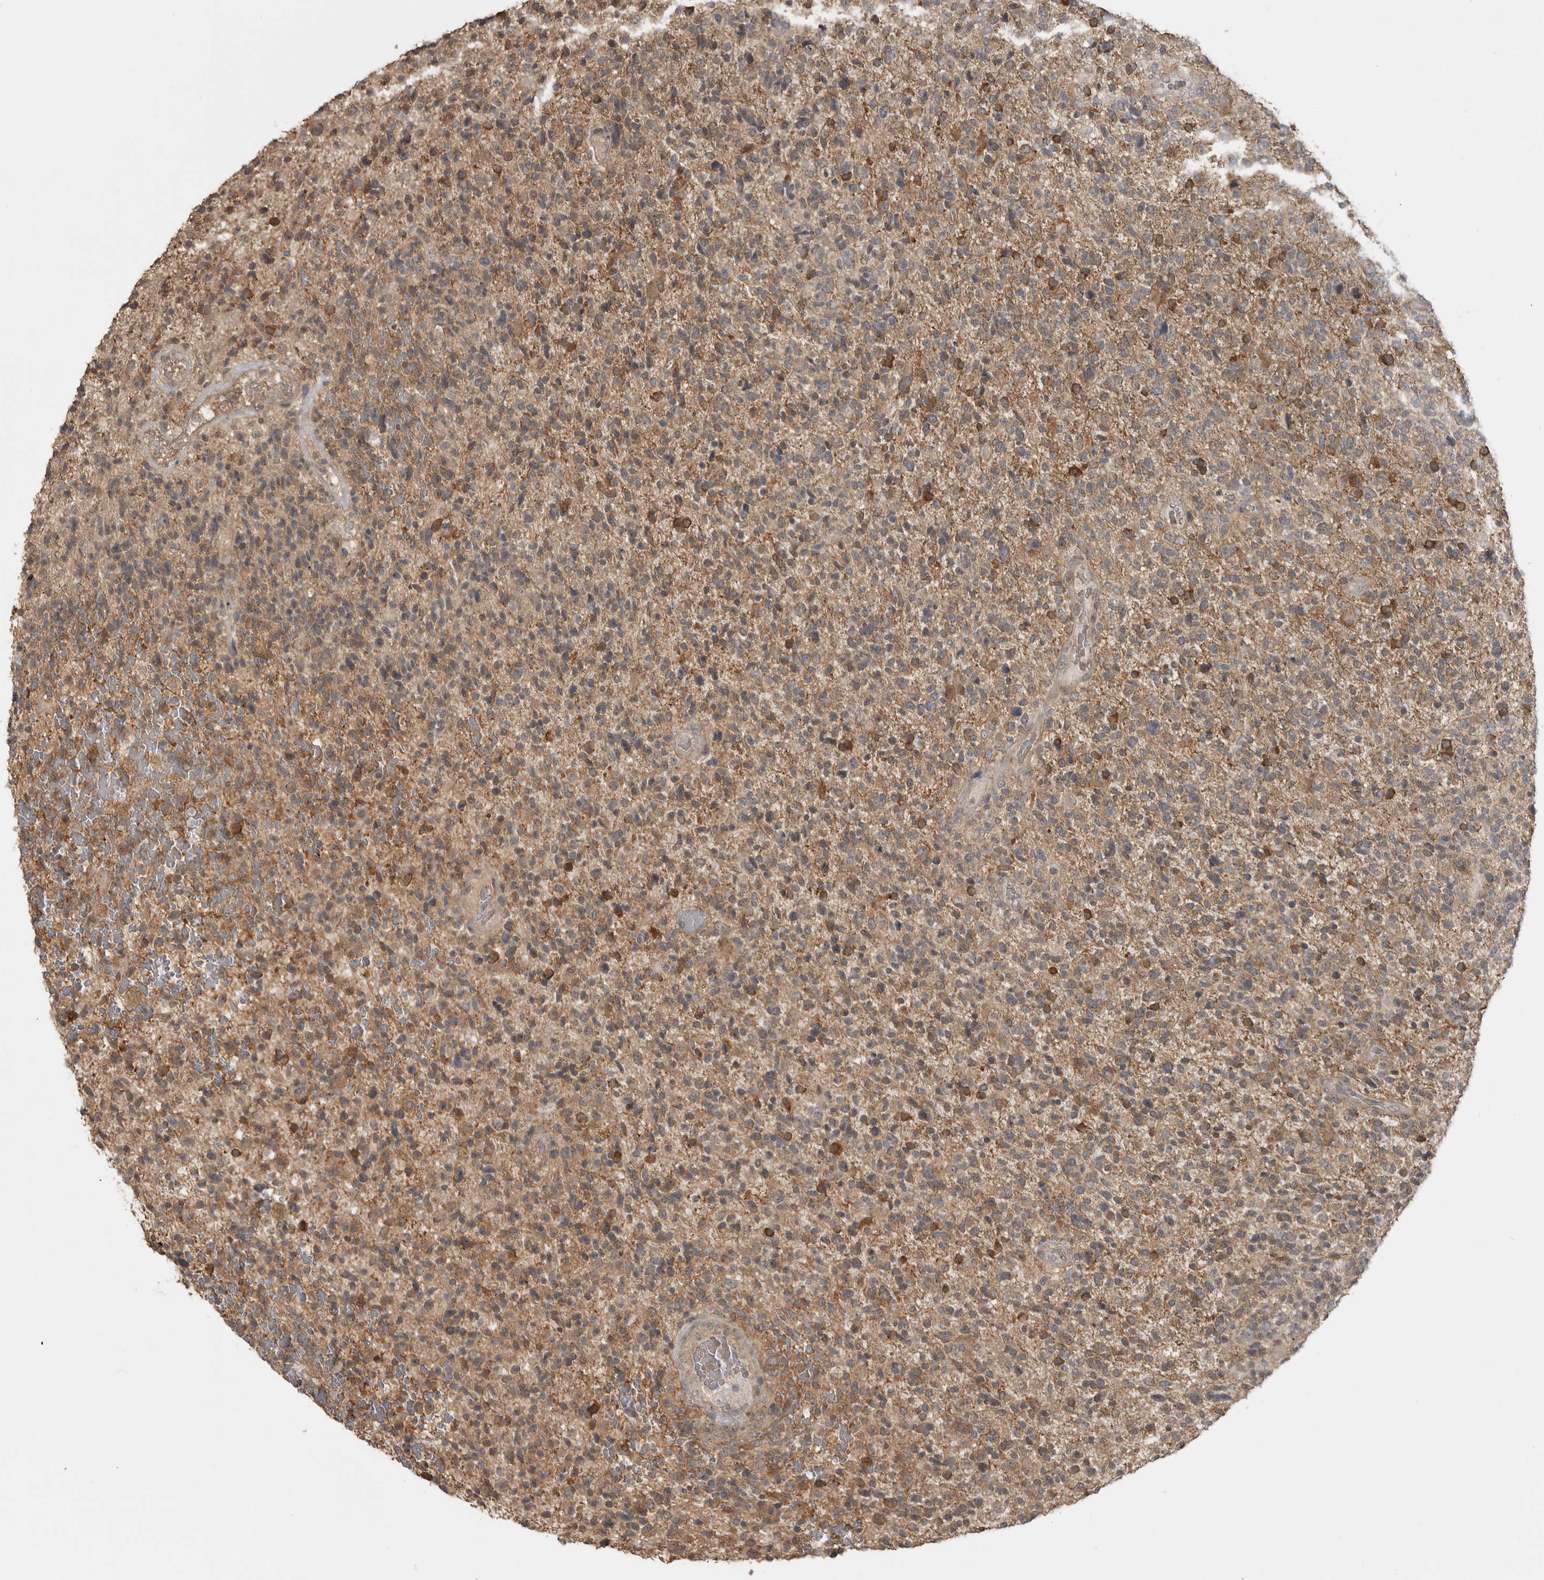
{"staining": {"intensity": "moderate", "quantity": "25%-75%", "location": "cytoplasmic/membranous"}, "tissue": "glioma", "cell_type": "Tumor cells", "image_type": "cancer", "snomed": [{"axis": "morphology", "description": "Glioma, malignant, High grade"}, {"axis": "topography", "description": "Brain"}], "caption": "Brown immunohistochemical staining in malignant high-grade glioma reveals moderate cytoplasmic/membranous positivity in approximately 25%-75% of tumor cells.", "gene": "LLGL1", "patient": {"sex": "male", "age": 72}}